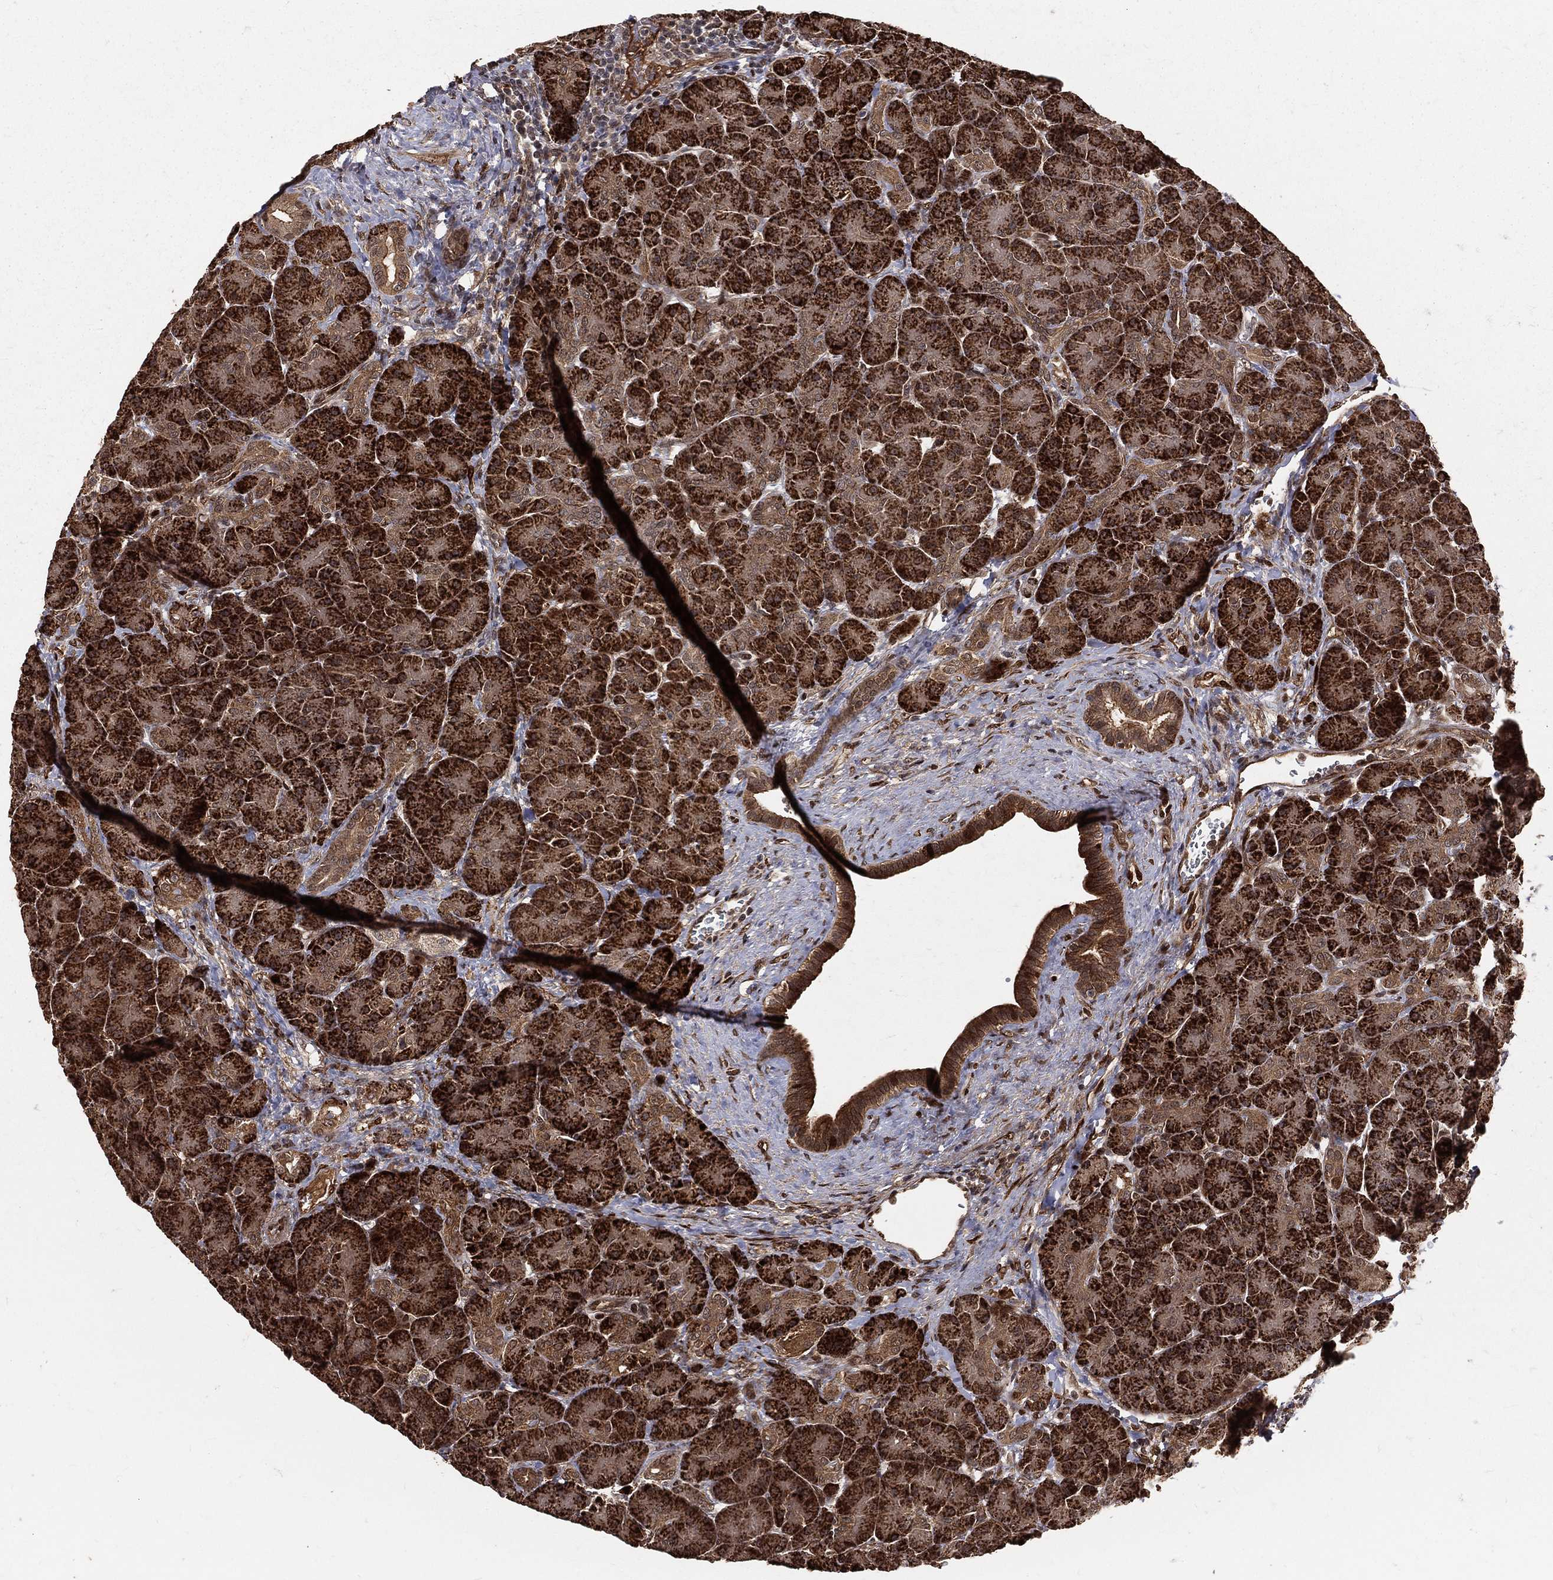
{"staining": {"intensity": "strong", "quantity": ">75%", "location": "cytoplasmic/membranous"}, "tissue": "pancreas", "cell_type": "Exocrine glandular cells", "image_type": "normal", "snomed": [{"axis": "morphology", "description": "Normal tissue, NOS"}, {"axis": "topography", "description": "Pancreas"}], "caption": "This is an image of IHC staining of benign pancreas, which shows strong positivity in the cytoplasmic/membranous of exocrine glandular cells.", "gene": "MAPK1", "patient": {"sex": "female", "age": 63}}